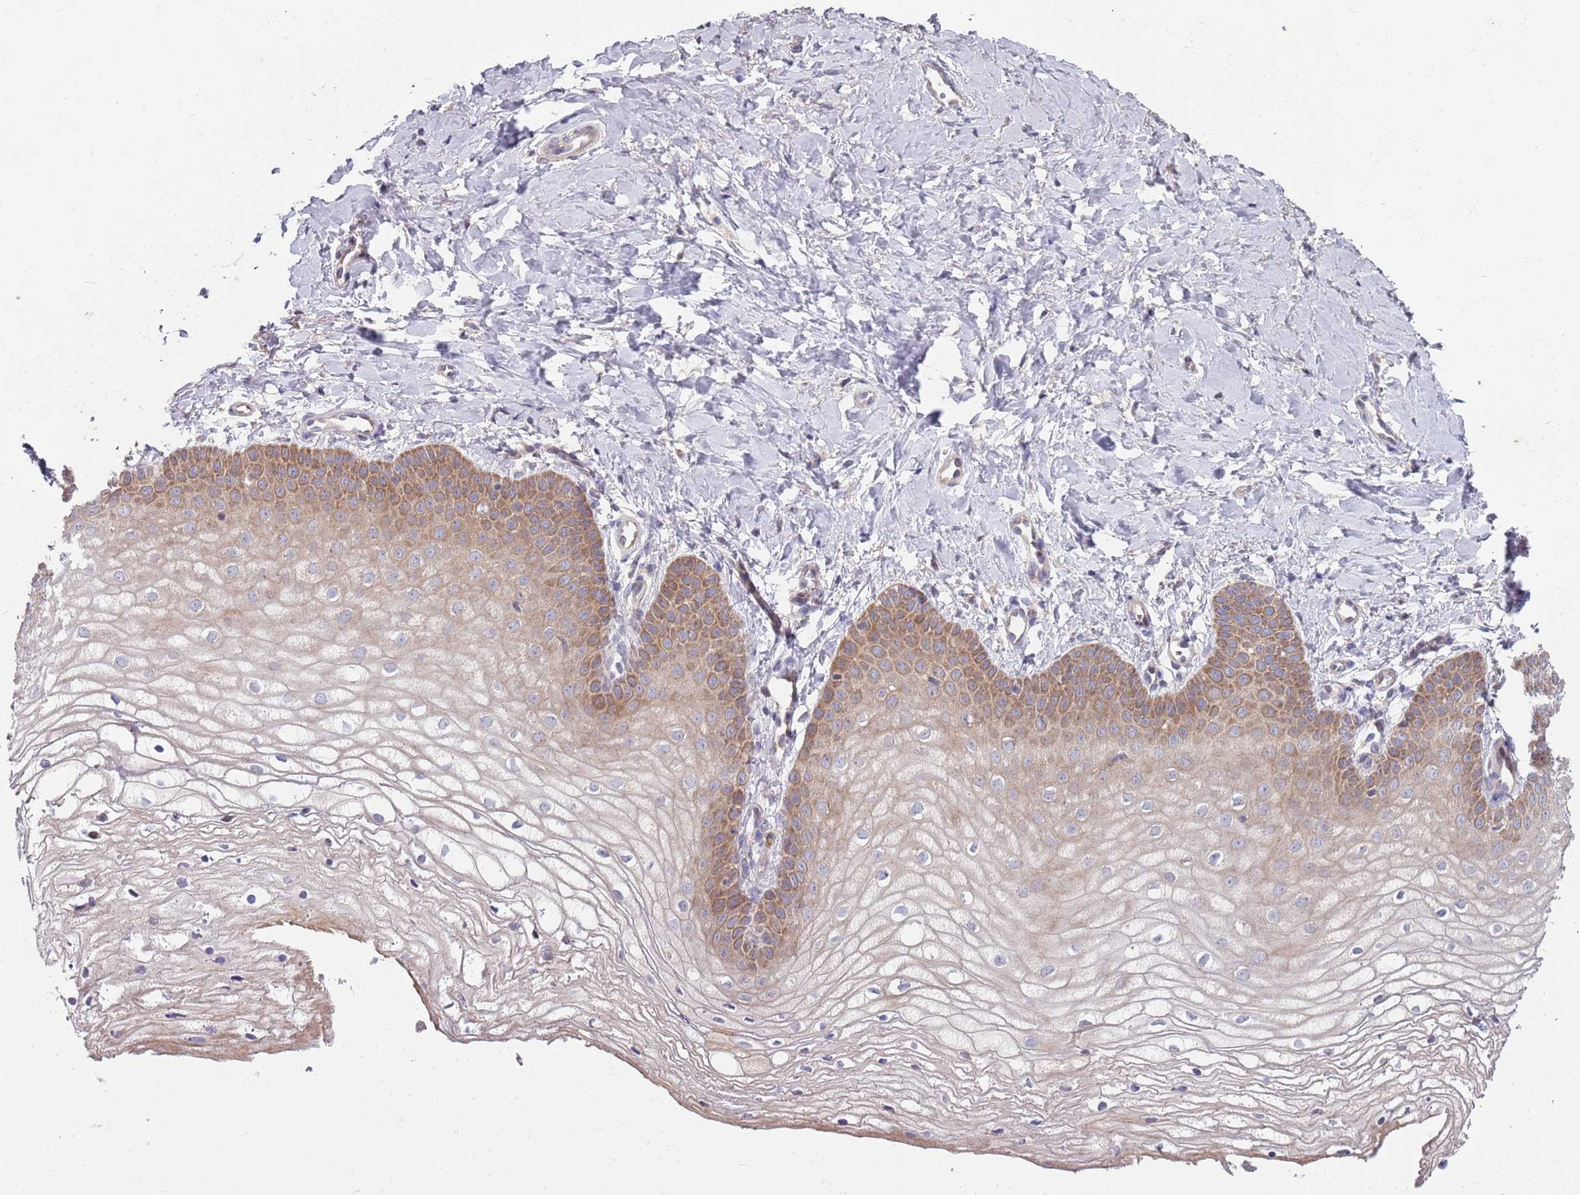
{"staining": {"intensity": "moderate", "quantity": "25%-75%", "location": "cytoplasmic/membranous"}, "tissue": "vagina", "cell_type": "Squamous epithelial cells", "image_type": "normal", "snomed": [{"axis": "morphology", "description": "Normal tissue, NOS"}, {"axis": "topography", "description": "Vagina"}], "caption": "The histopathology image exhibits a brown stain indicating the presence of a protein in the cytoplasmic/membranous of squamous epithelial cells in vagina.", "gene": "ABCC10", "patient": {"sex": "female", "age": 68}}